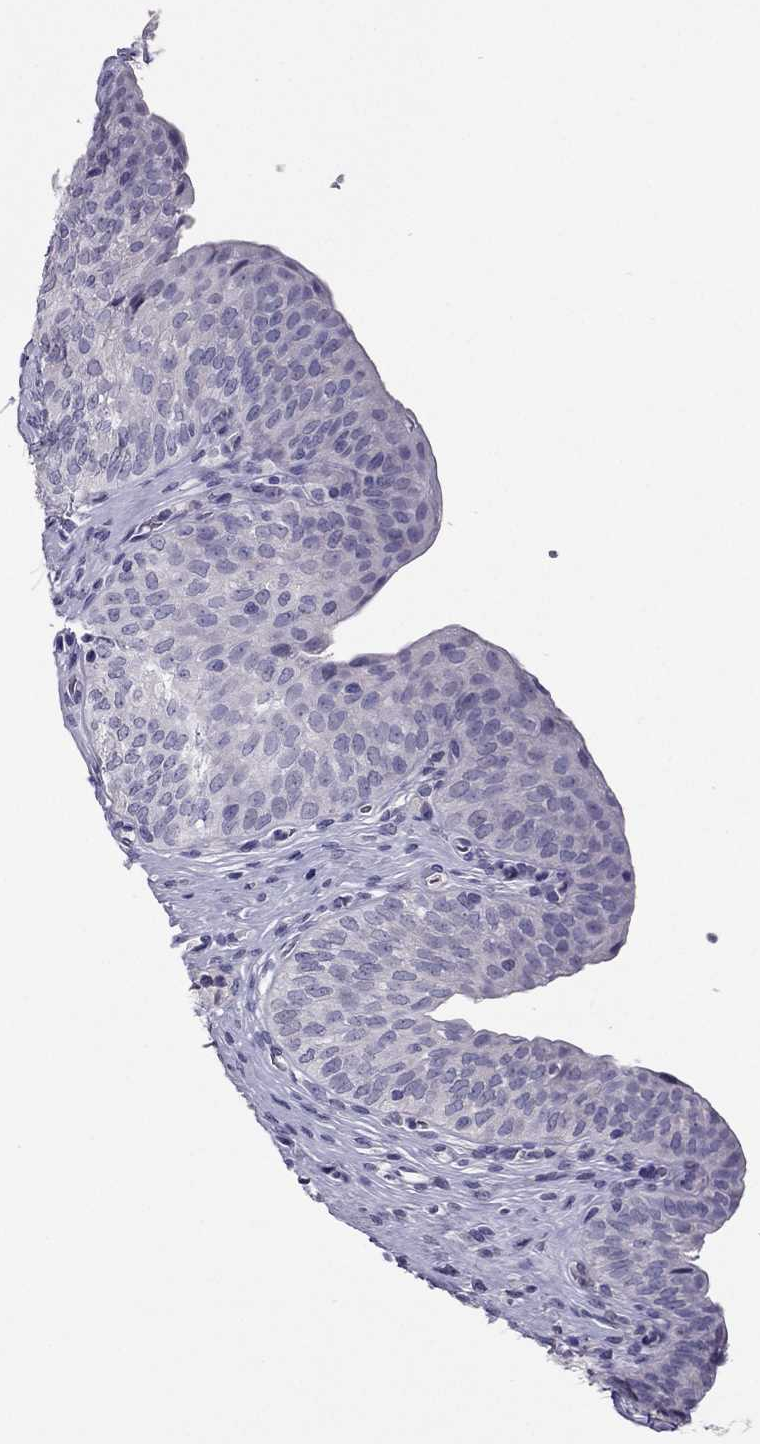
{"staining": {"intensity": "negative", "quantity": "none", "location": "none"}, "tissue": "urinary bladder", "cell_type": "Urothelial cells", "image_type": "normal", "snomed": [{"axis": "morphology", "description": "Normal tissue, NOS"}, {"axis": "topography", "description": "Urinary bladder"}], "caption": "Urothelial cells show no significant protein positivity in benign urinary bladder. (Brightfield microscopy of DAB immunohistochemistry at high magnification).", "gene": "RHO", "patient": {"sex": "male", "age": 66}}